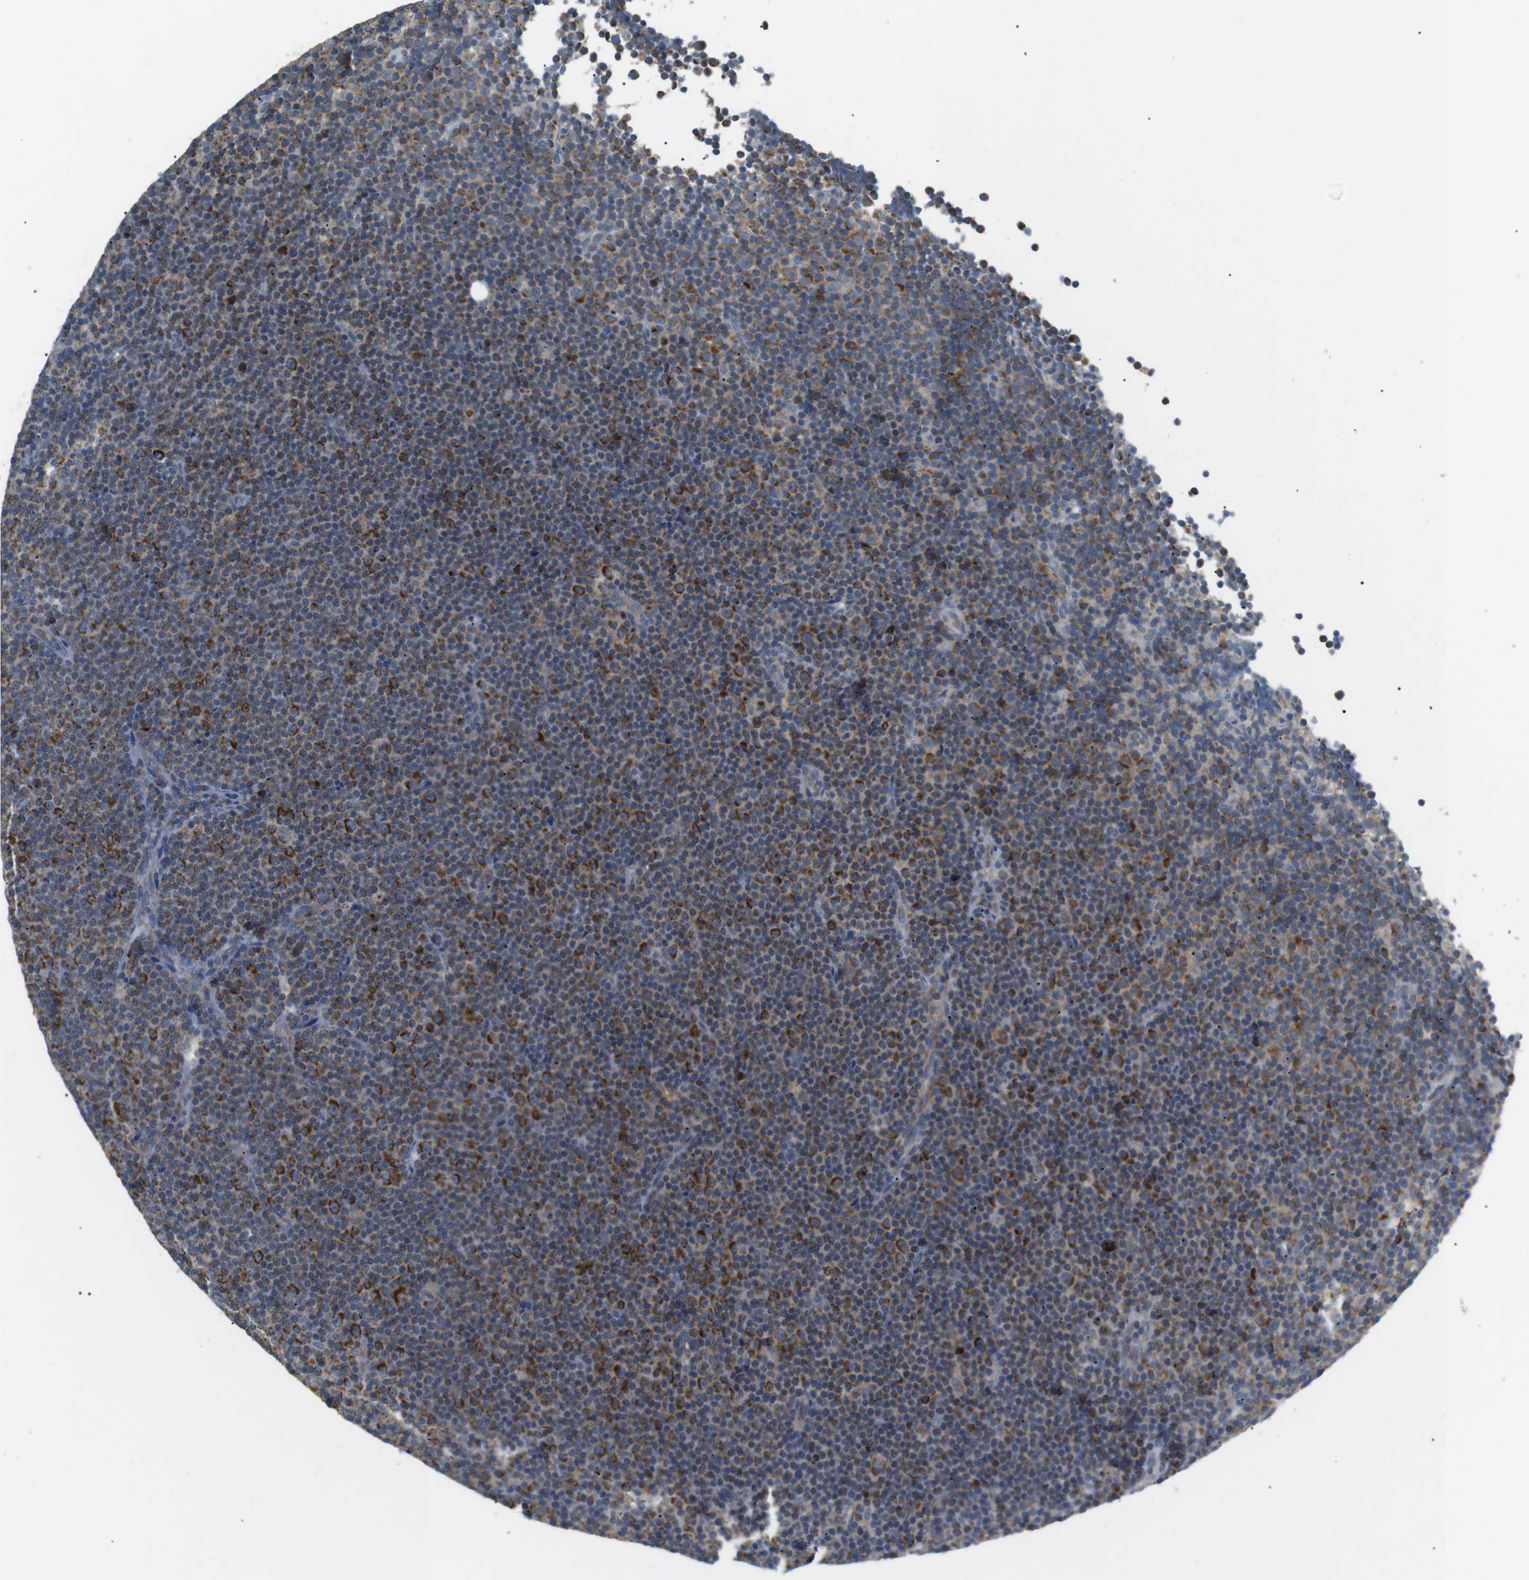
{"staining": {"intensity": "moderate", "quantity": ">75%", "location": "cytoplasmic/membranous"}, "tissue": "lymphoma", "cell_type": "Tumor cells", "image_type": "cancer", "snomed": [{"axis": "morphology", "description": "Malignant lymphoma, non-Hodgkin's type, Low grade"}, {"axis": "topography", "description": "Lymph node"}], "caption": "Tumor cells demonstrate medium levels of moderate cytoplasmic/membranous expression in about >75% of cells in lymphoma.", "gene": "BACE1", "patient": {"sex": "female", "age": 67}}